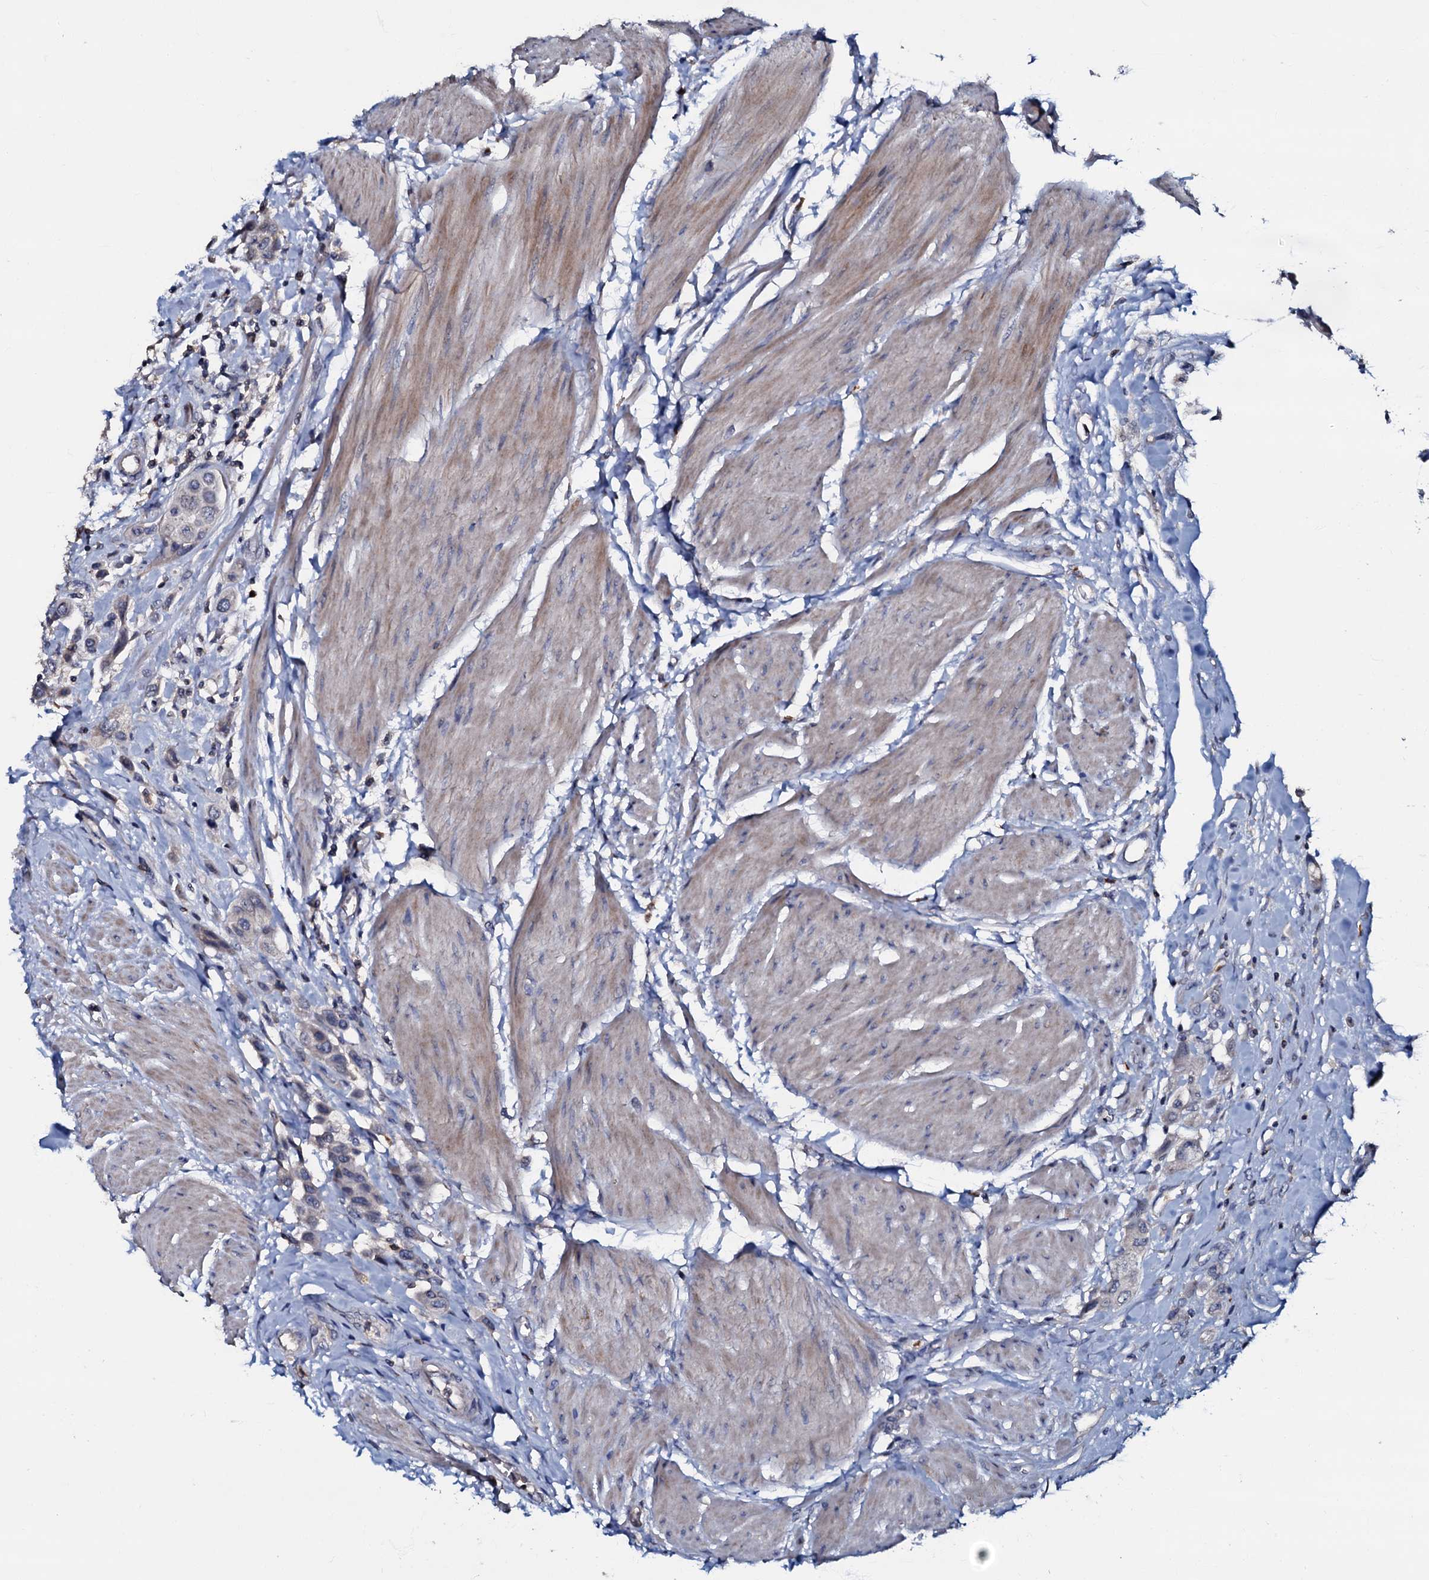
{"staining": {"intensity": "negative", "quantity": "none", "location": "none"}, "tissue": "urothelial cancer", "cell_type": "Tumor cells", "image_type": "cancer", "snomed": [{"axis": "morphology", "description": "Urothelial carcinoma, High grade"}, {"axis": "topography", "description": "Urinary bladder"}], "caption": "Immunohistochemistry (IHC) of urothelial cancer demonstrates no positivity in tumor cells.", "gene": "CPNE2", "patient": {"sex": "male", "age": 50}}